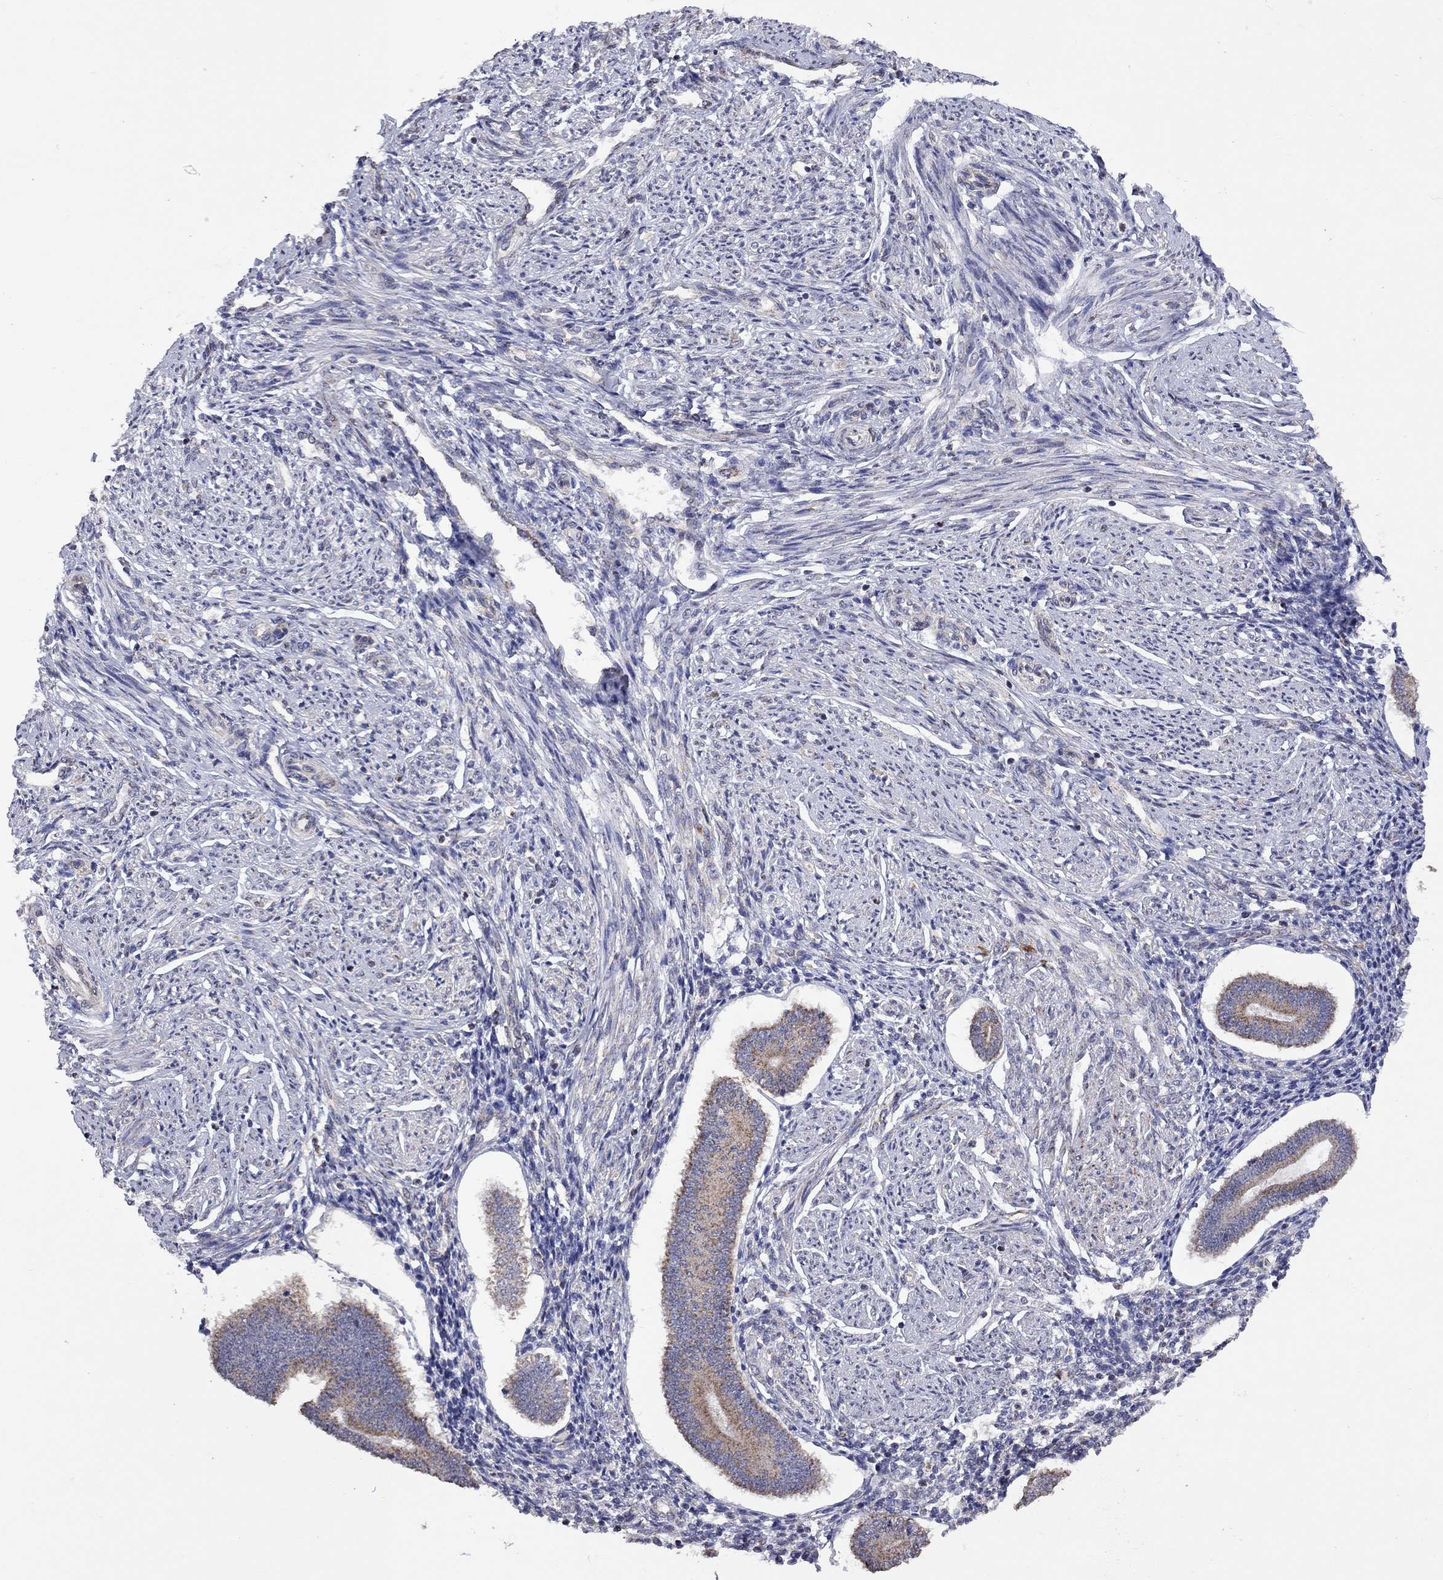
{"staining": {"intensity": "negative", "quantity": "none", "location": "none"}, "tissue": "endometrium", "cell_type": "Cells in endometrial stroma", "image_type": "normal", "snomed": [{"axis": "morphology", "description": "Normal tissue, NOS"}, {"axis": "topography", "description": "Endometrium"}], "caption": "Immunohistochemical staining of normal human endometrium reveals no significant positivity in cells in endometrial stroma.", "gene": "NDUFB1", "patient": {"sex": "female", "age": 40}}